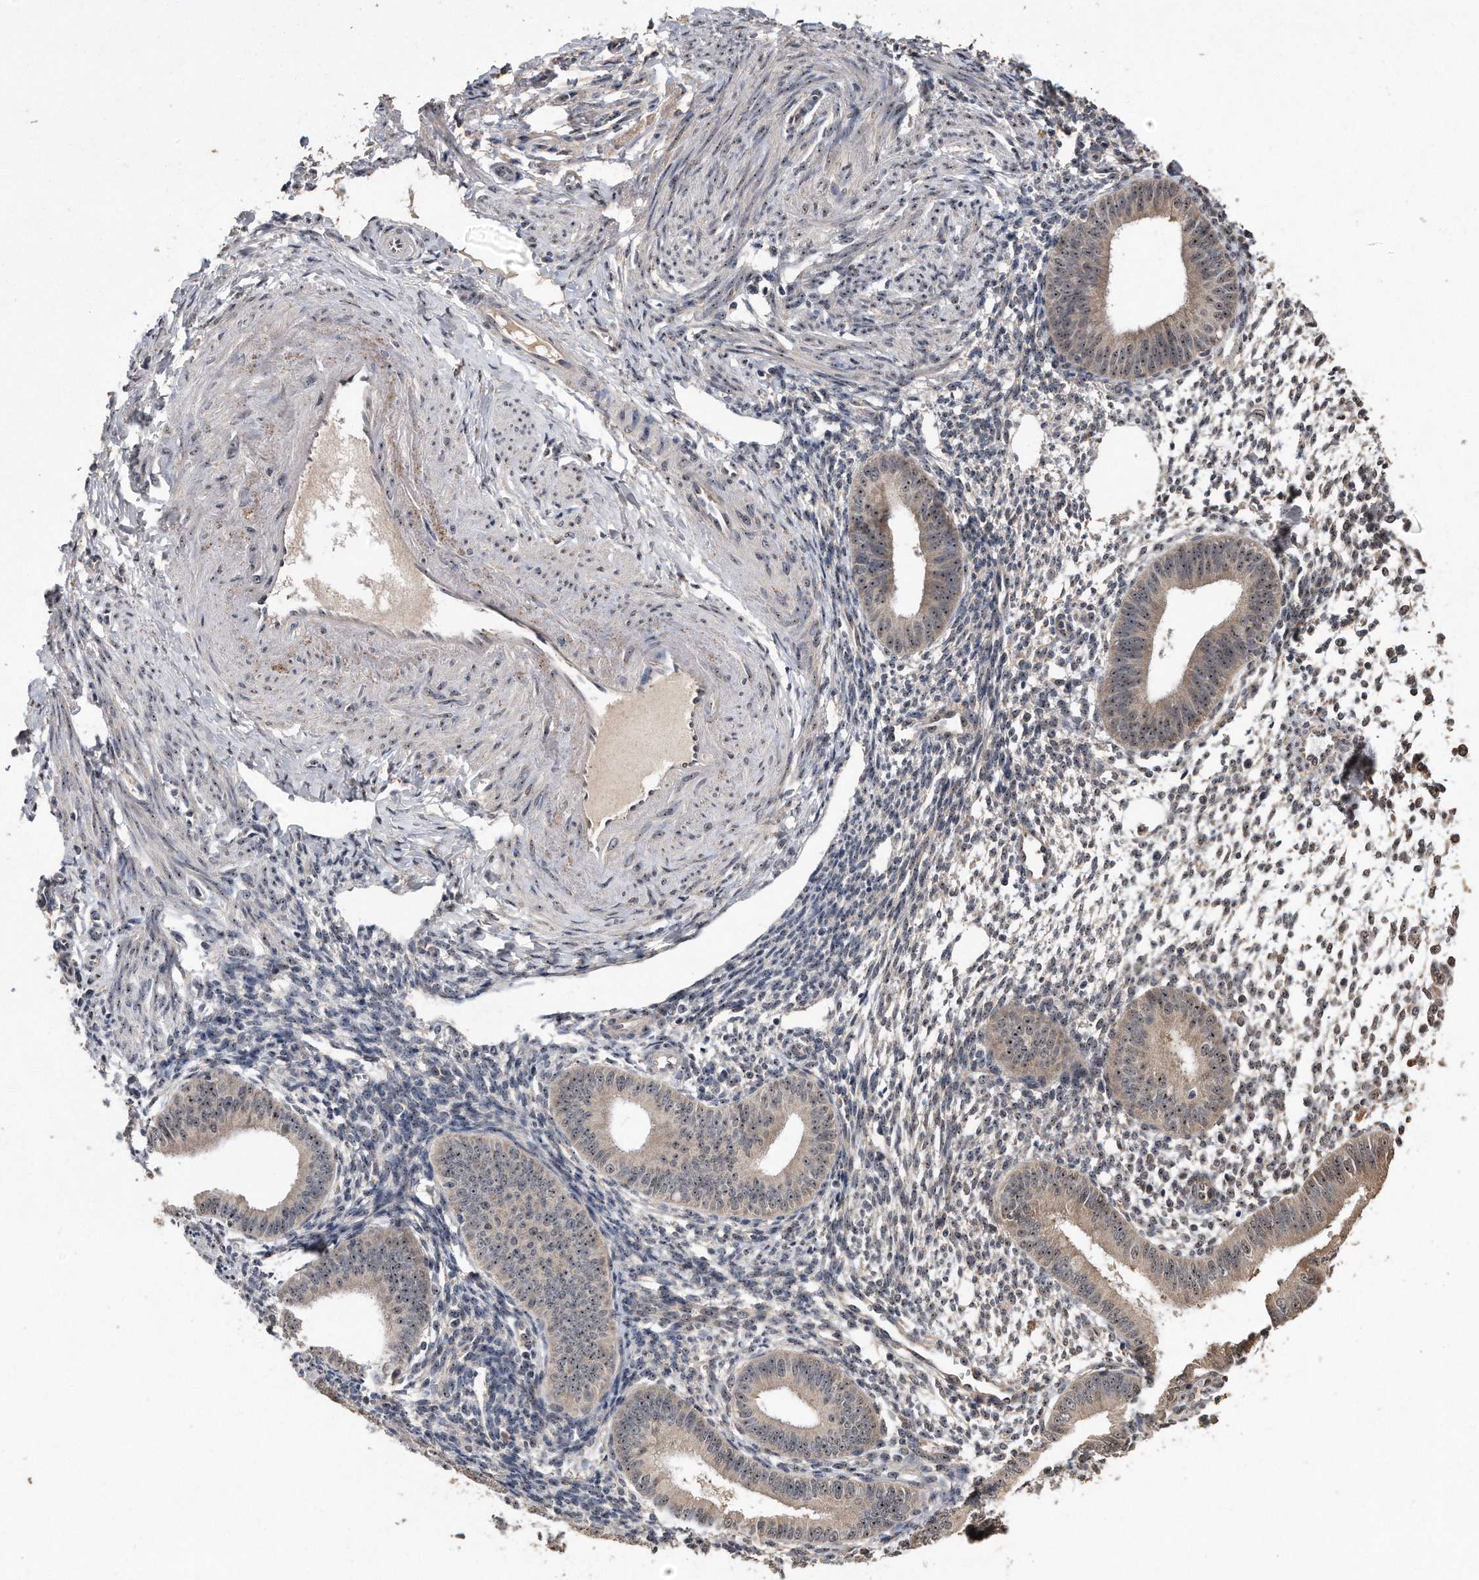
{"staining": {"intensity": "weak", "quantity": "<25%", "location": "nuclear"}, "tissue": "endometrium", "cell_type": "Cells in endometrial stroma", "image_type": "normal", "snomed": [{"axis": "morphology", "description": "Normal tissue, NOS"}, {"axis": "topography", "description": "Uterus"}, {"axis": "topography", "description": "Endometrium"}], "caption": "Cells in endometrial stroma show no significant protein positivity in benign endometrium. (DAB IHC with hematoxylin counter stain).", "gene": "PELO", "patient": {"sex": "female", "age": 48}}